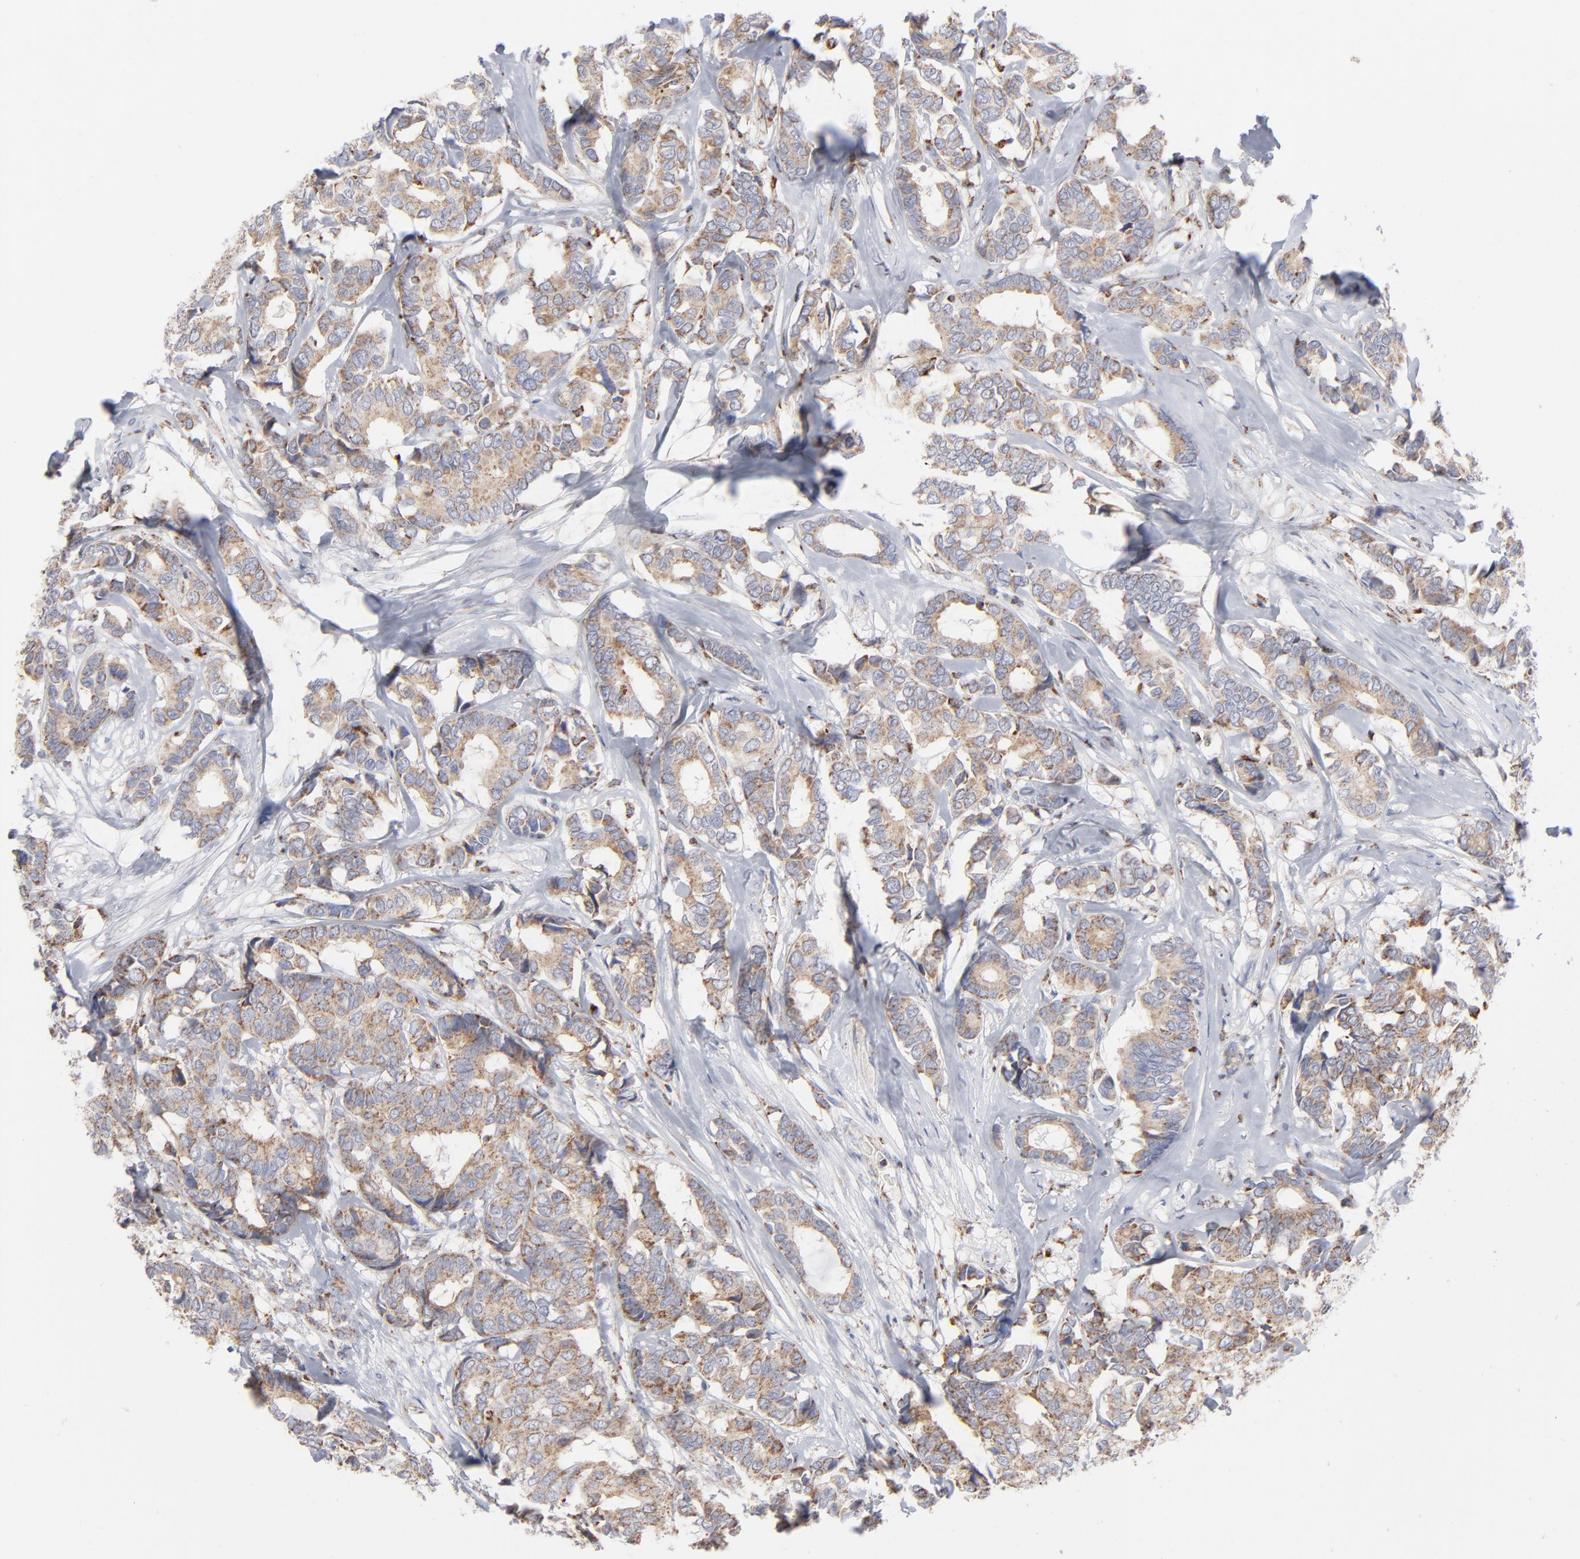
{"staining": {"intensity": "moderate", "quantity": ">75%", "location": "cytoplasmic/membranous"}, "tissue": "breast cancer", "cell_type": "Tumor cells", "image_type": "cancer", "snomed": [{"axis": "morphology", "description": "Duct carcinoma"}, {"axis": "topography", "description": "Breast"}], "caption": "High-power microscopy captured an IHC image of intraductal carcinoma (breast), revealing moderate cytoplasmic/membranous staining in approximately >75% of tumor cells.", "gene": "ASB3", "patient": {"sex": "female", "age": 87}}